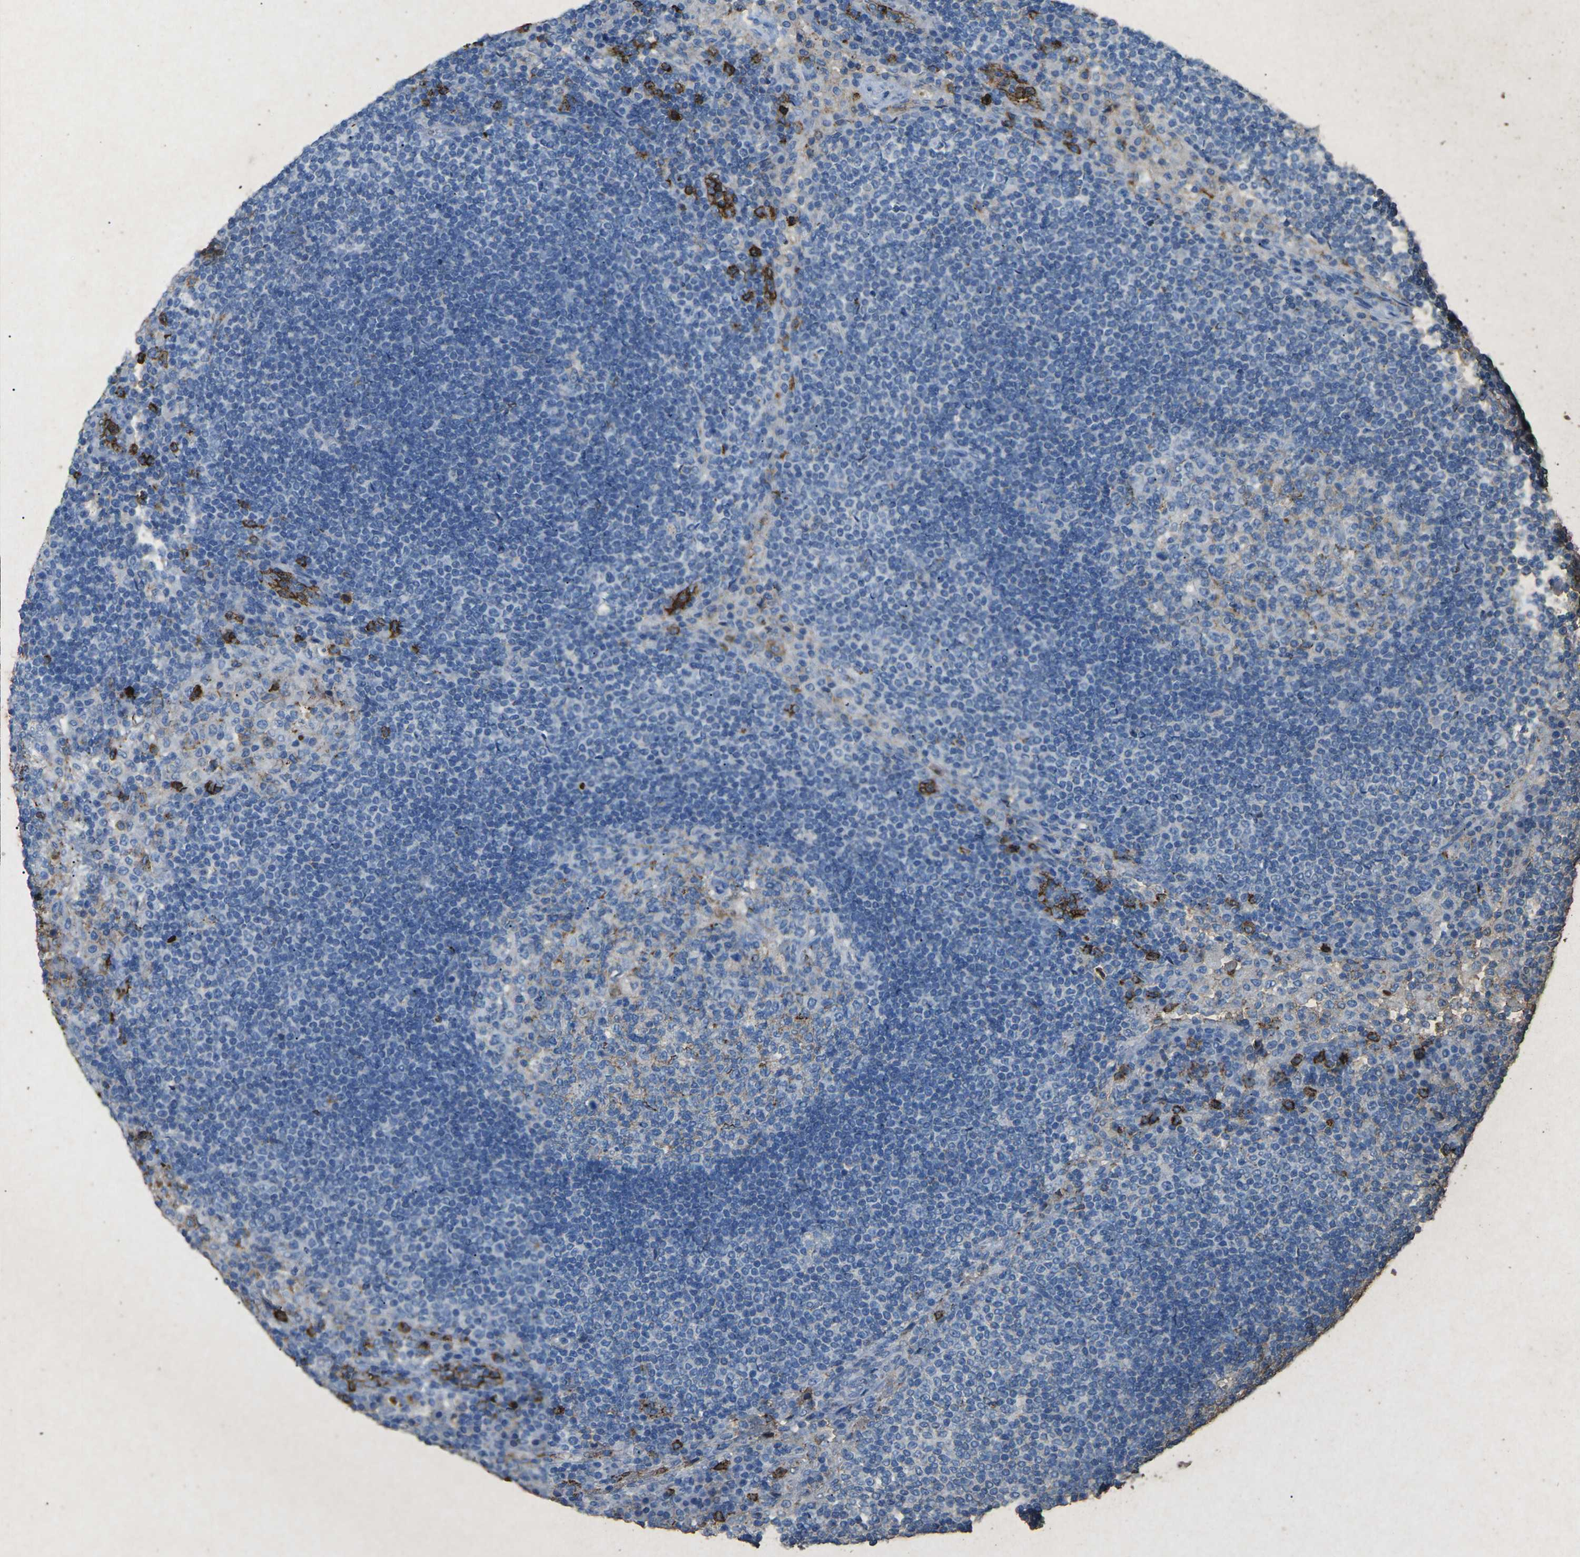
{"staining": {"intensity": "negative", "quantity": "none", "location": "none"}, "tissue": "lymph node", "cell_type": "Germinal center cells", "image_type": "normal", "snomed": [{"axis": "morphology", "description": "Normal tissue, NOS"}, {"axis": "topography", "description": "Lymph node"}], "caption": "Human lymph node stained for a protein using IHC reveals no expression in germinal center cells.", "gene": "CTAGE1", "patient": {"sex": "female", "age": 53}}